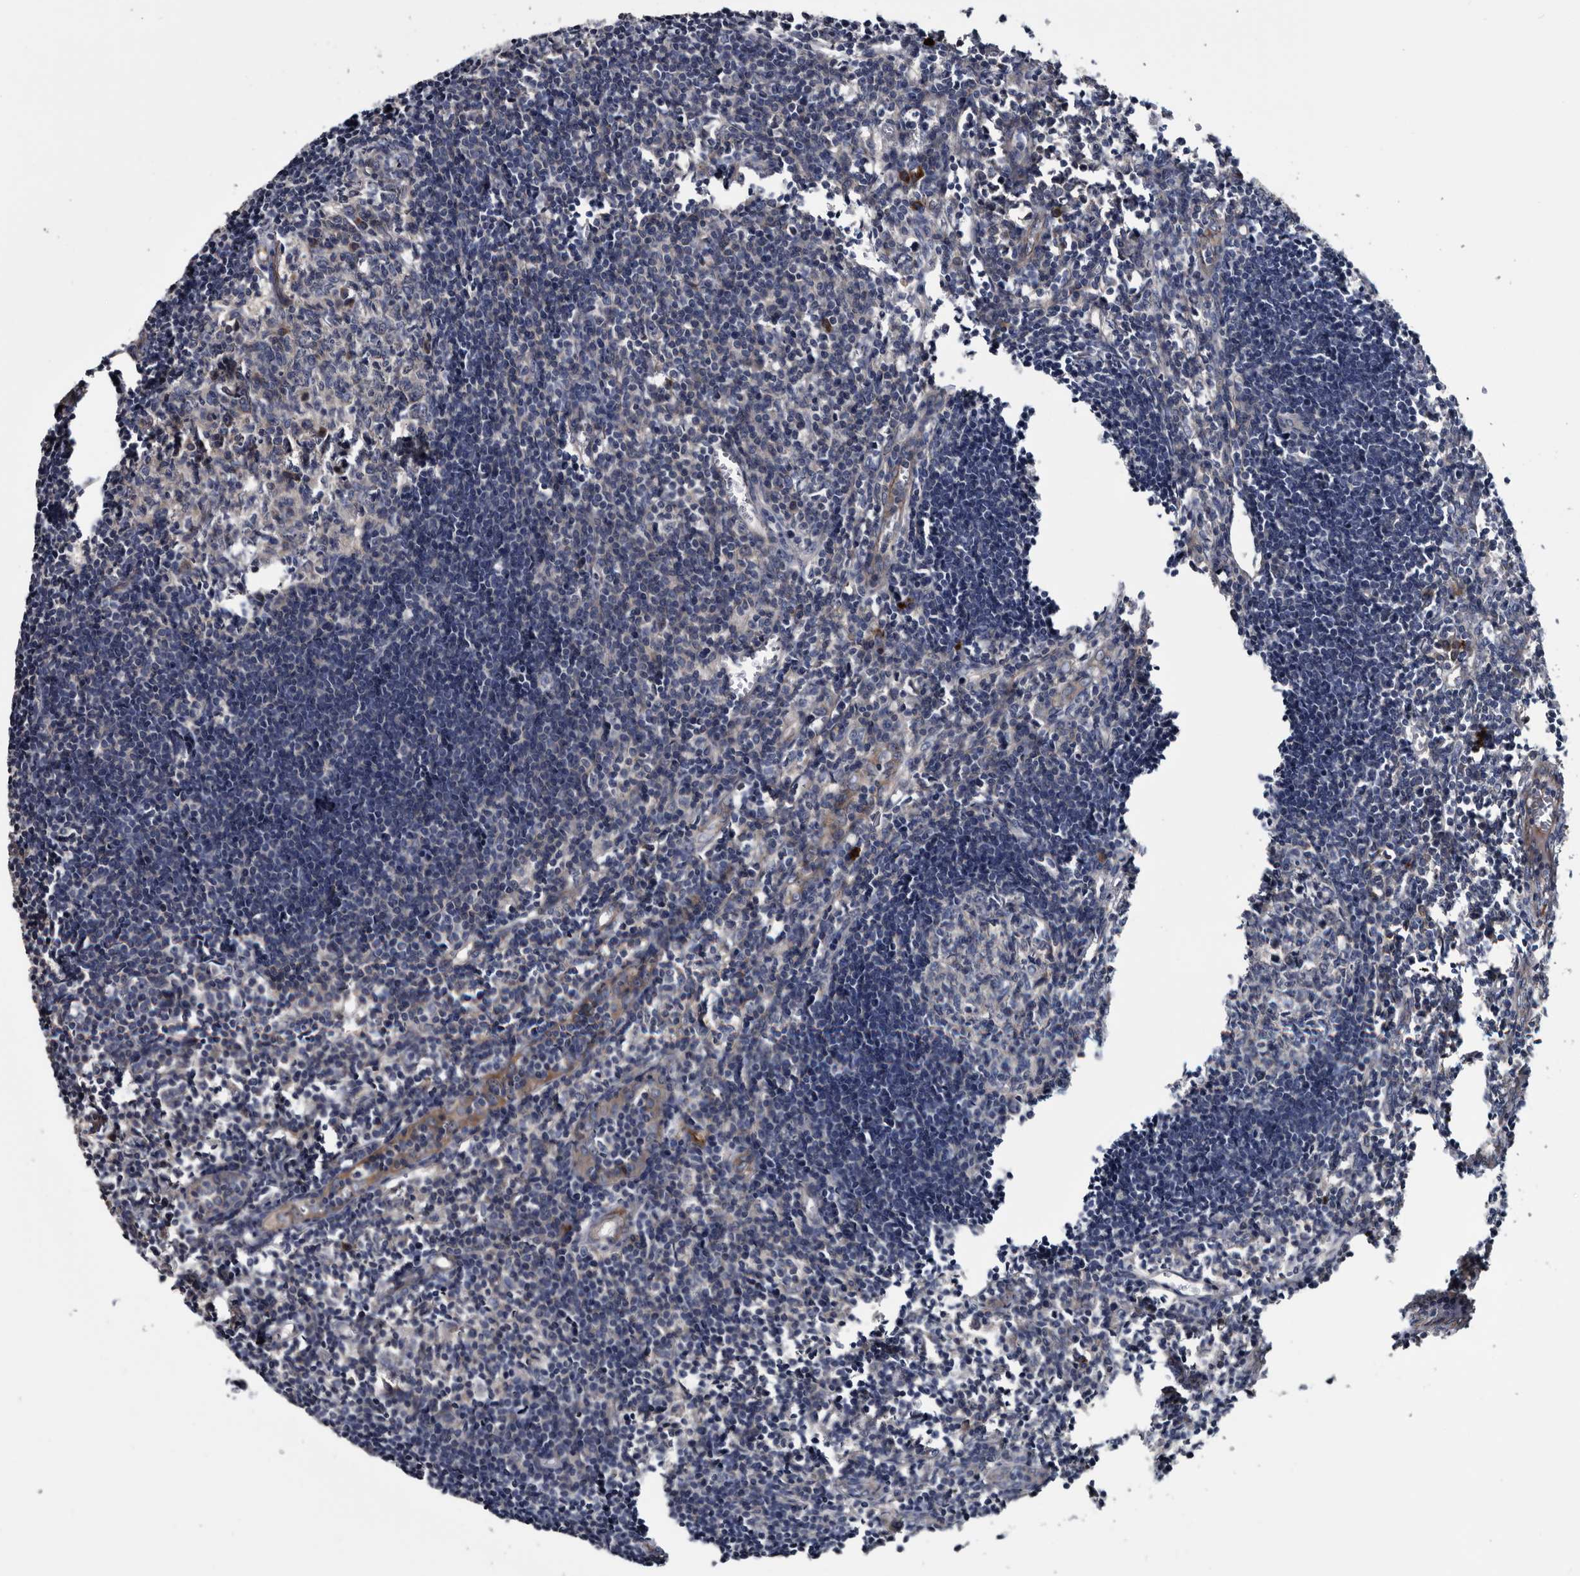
{"staining": {"intensity": "weak", "quantity": "<25%", "location": "cytoplasmic/membranous"}, "tissue": "lymph node", "cell_type": "Germinal center cells", "image_type": "normal", "snomed": [{"axis": "morphology", "description": "Normal tissue, NOS"}, {"axis": "morphology", "description": "Malignant melanoma, Metastatic site"}, {"axis": "topography", "description": "Lymph node"}], "caption": "Immunohistochemical staining of benign human lymph node exhibits no significant staining in germinal center cells. The staining is performed using DAB brown chromogen with nuclei counter-stained in using hematoxylin.", "gene": "TSPAN17", "patient": {"sex": "male", "age": 41}}